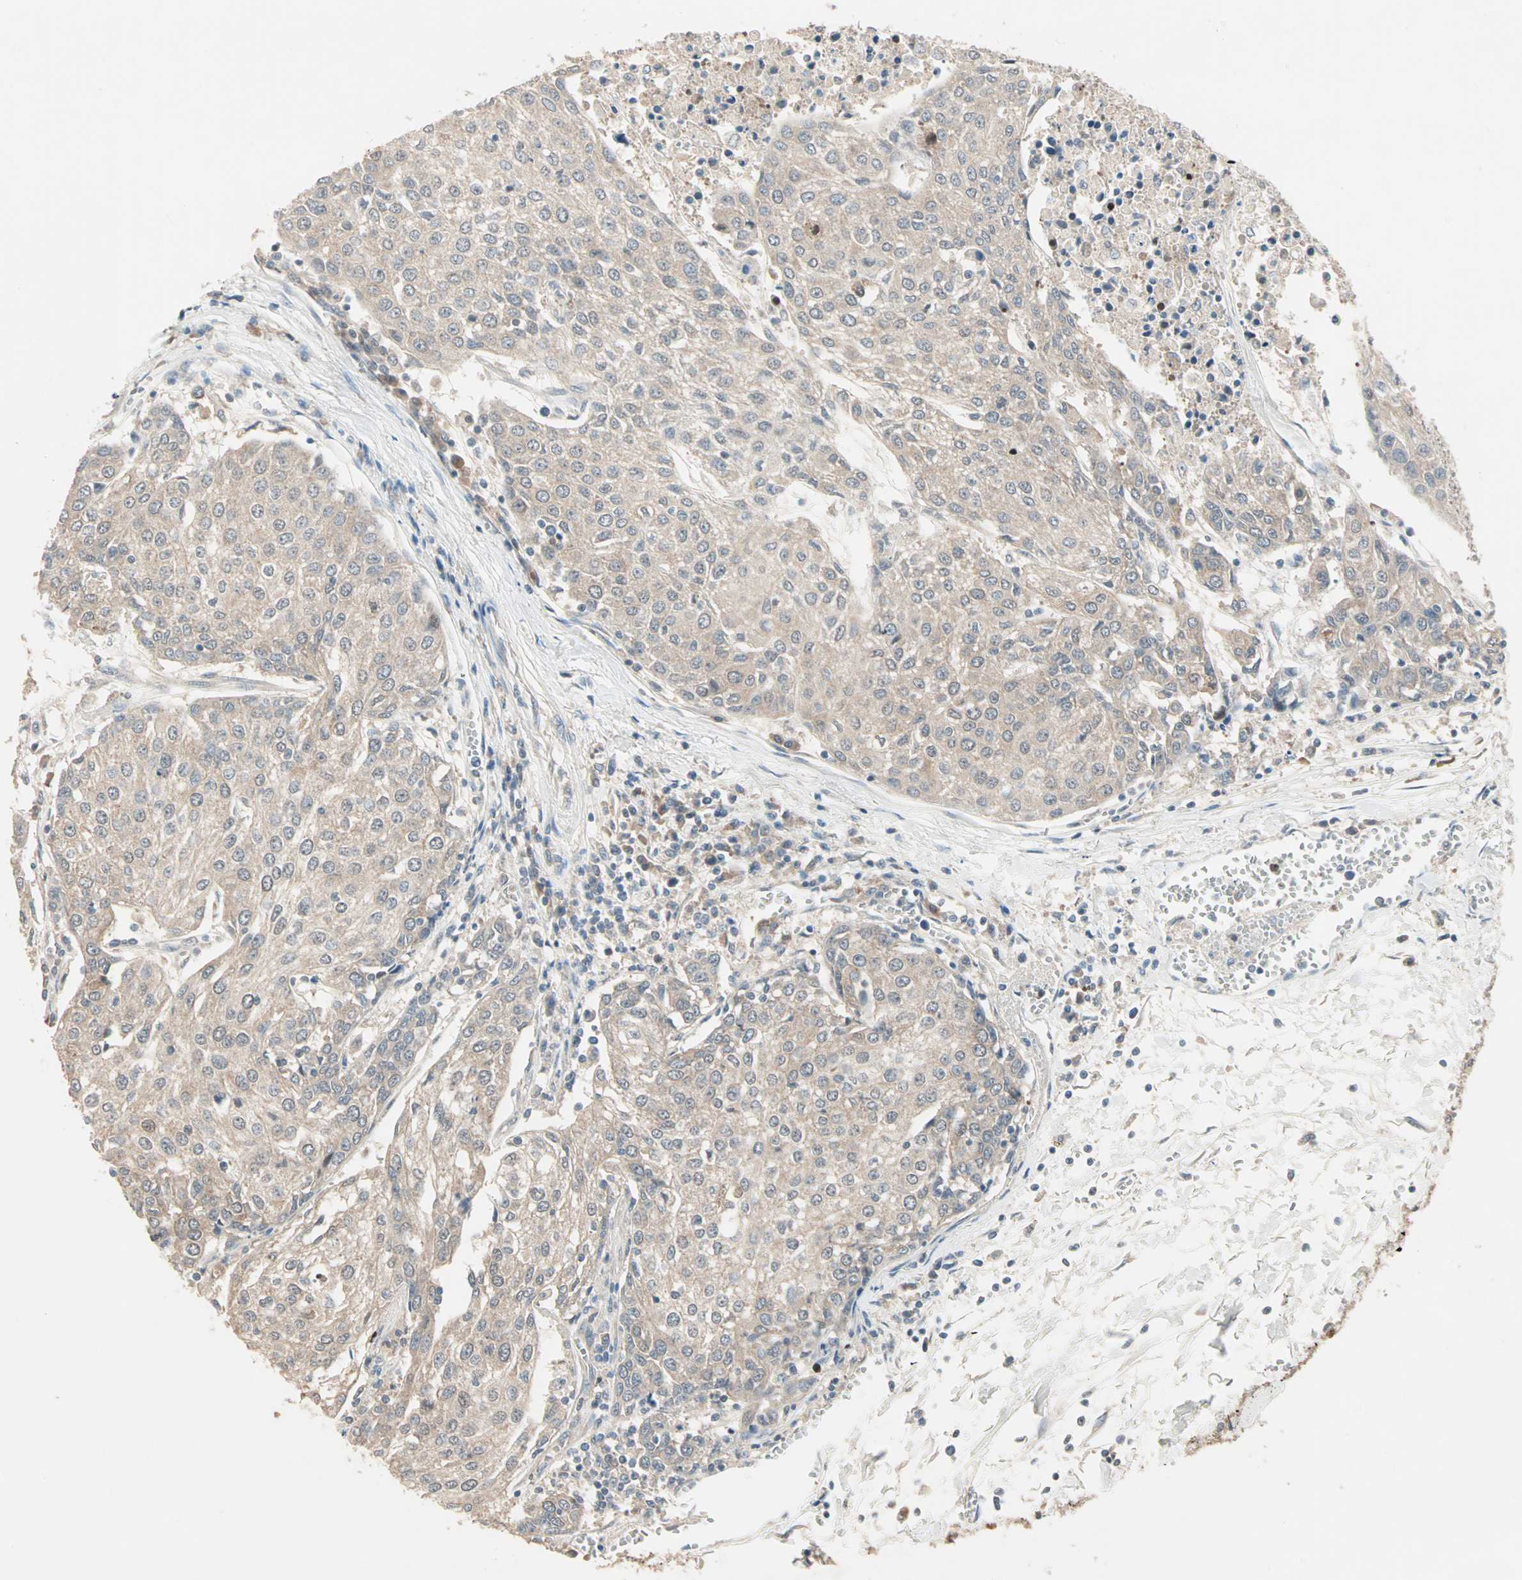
{"staining": {"intensity": "weak", "quantity": ">75%", "location": "cytoplasmic/membranous"}, "tissue": "urothelial cancer", "cell_type": "Tumor cells", "image_type": "cancer", "snomed": [{"axis": "morphology", "description": "Urothelial carcinoma, High grade"}, {"axis": "topography", "description": "Urinary bladder"}], "caption": "Protein analysis of urothelial cancer tissue demonstrates weak cytoplasmic/membranous staining in approximately >75% of tumor cells.", "gene": "TTF2", "patient": {"sex": "female", "age": 85}}